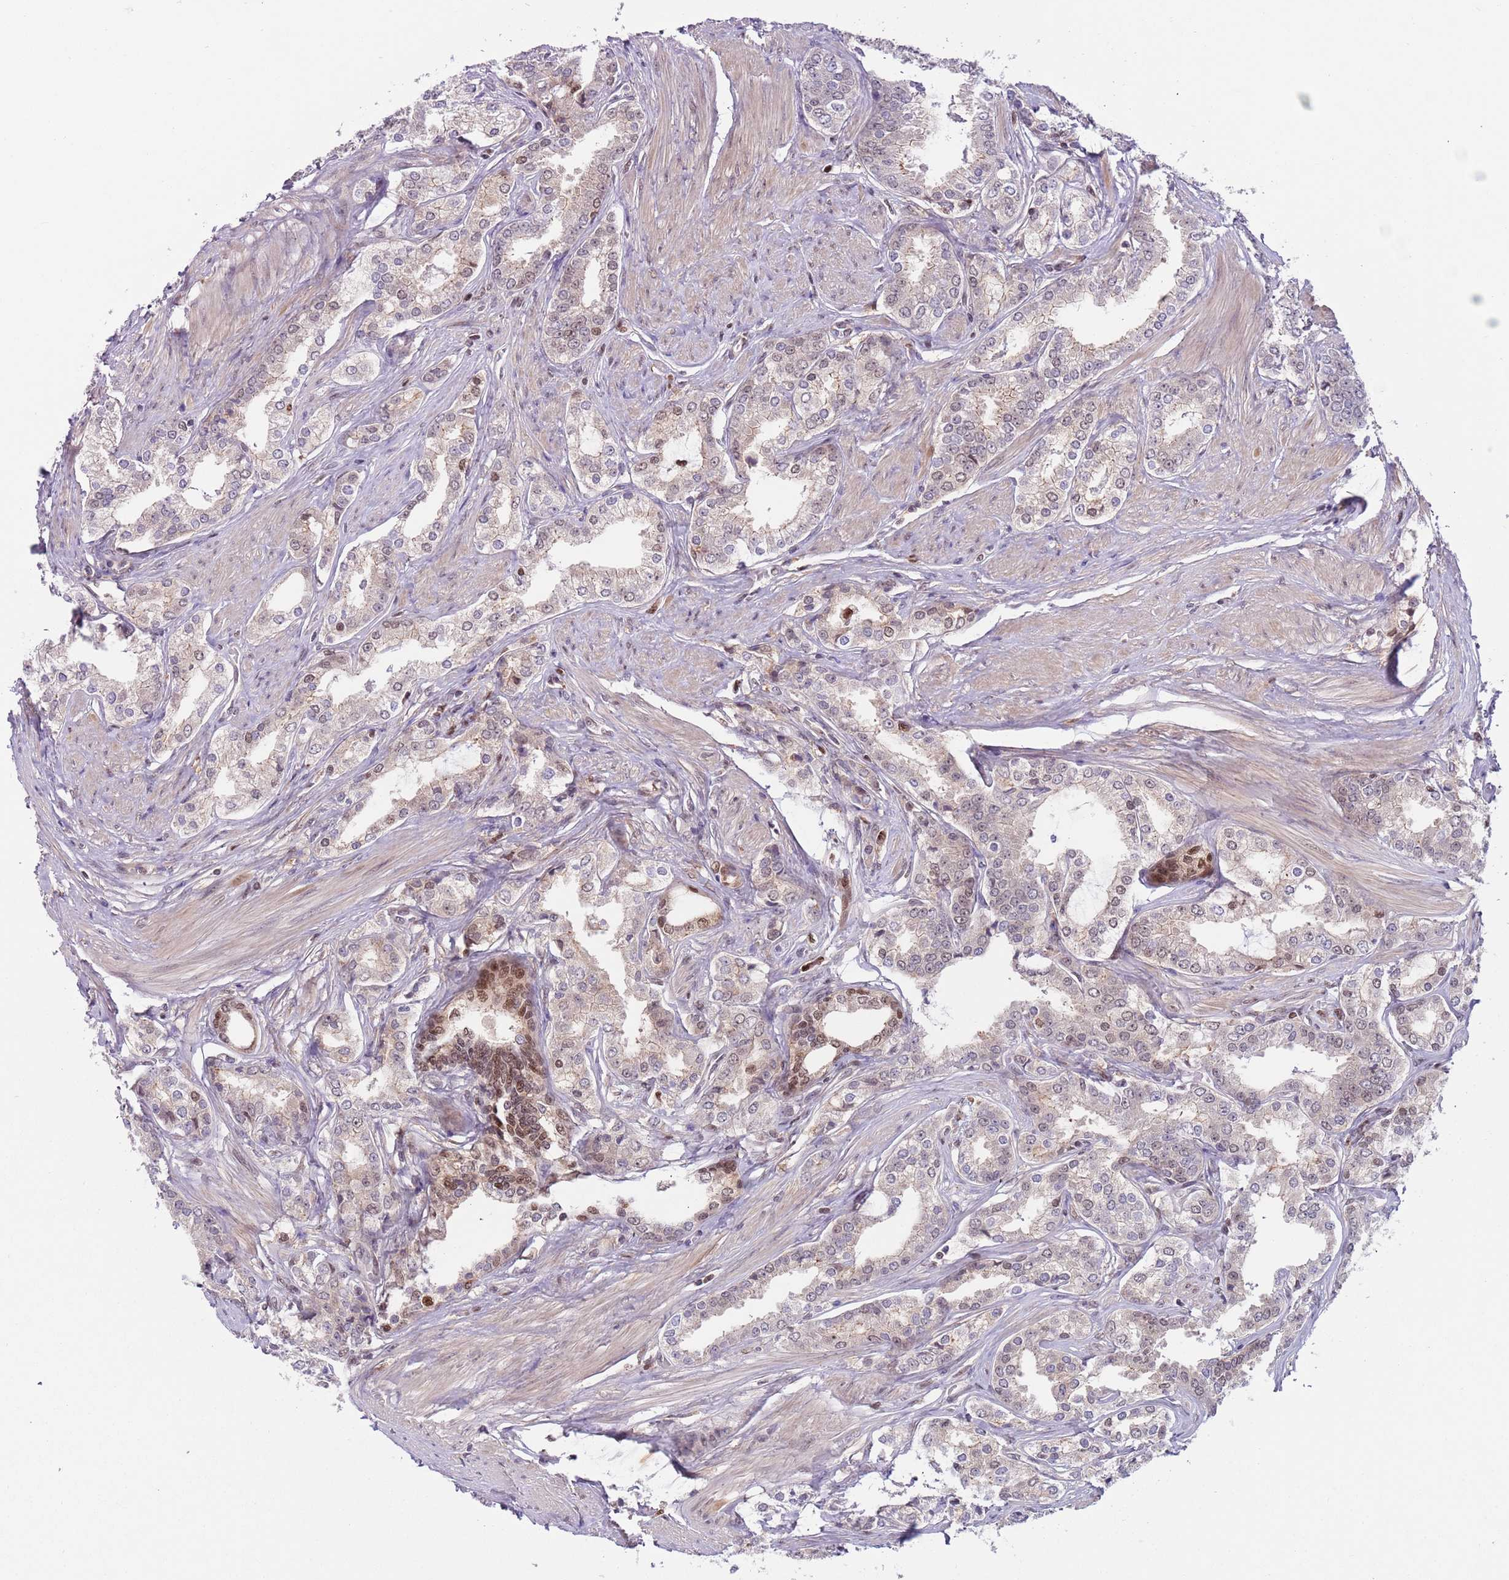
{"staining": {"intensity": "moderate", "quantity": "<25%", "location": "nuclear"}, "tissue": "prostate cancer", "cell_type": "Tumor cells", "image_type": "cancer", "snomed": [{"axis": "morphology", "description": "Adenocarcinoma, High grade"}, {"axis": "topography", "description": "Prostate"}], "caption": "This is an image of immunohistochemistry (IHC) staining of high-grade adenocarcinoma (prostate), which shows moderate positivity in the nuclear of tumor cells.", "gene": "RMND5B", "patient": {"sex": "male", "age": 71}}